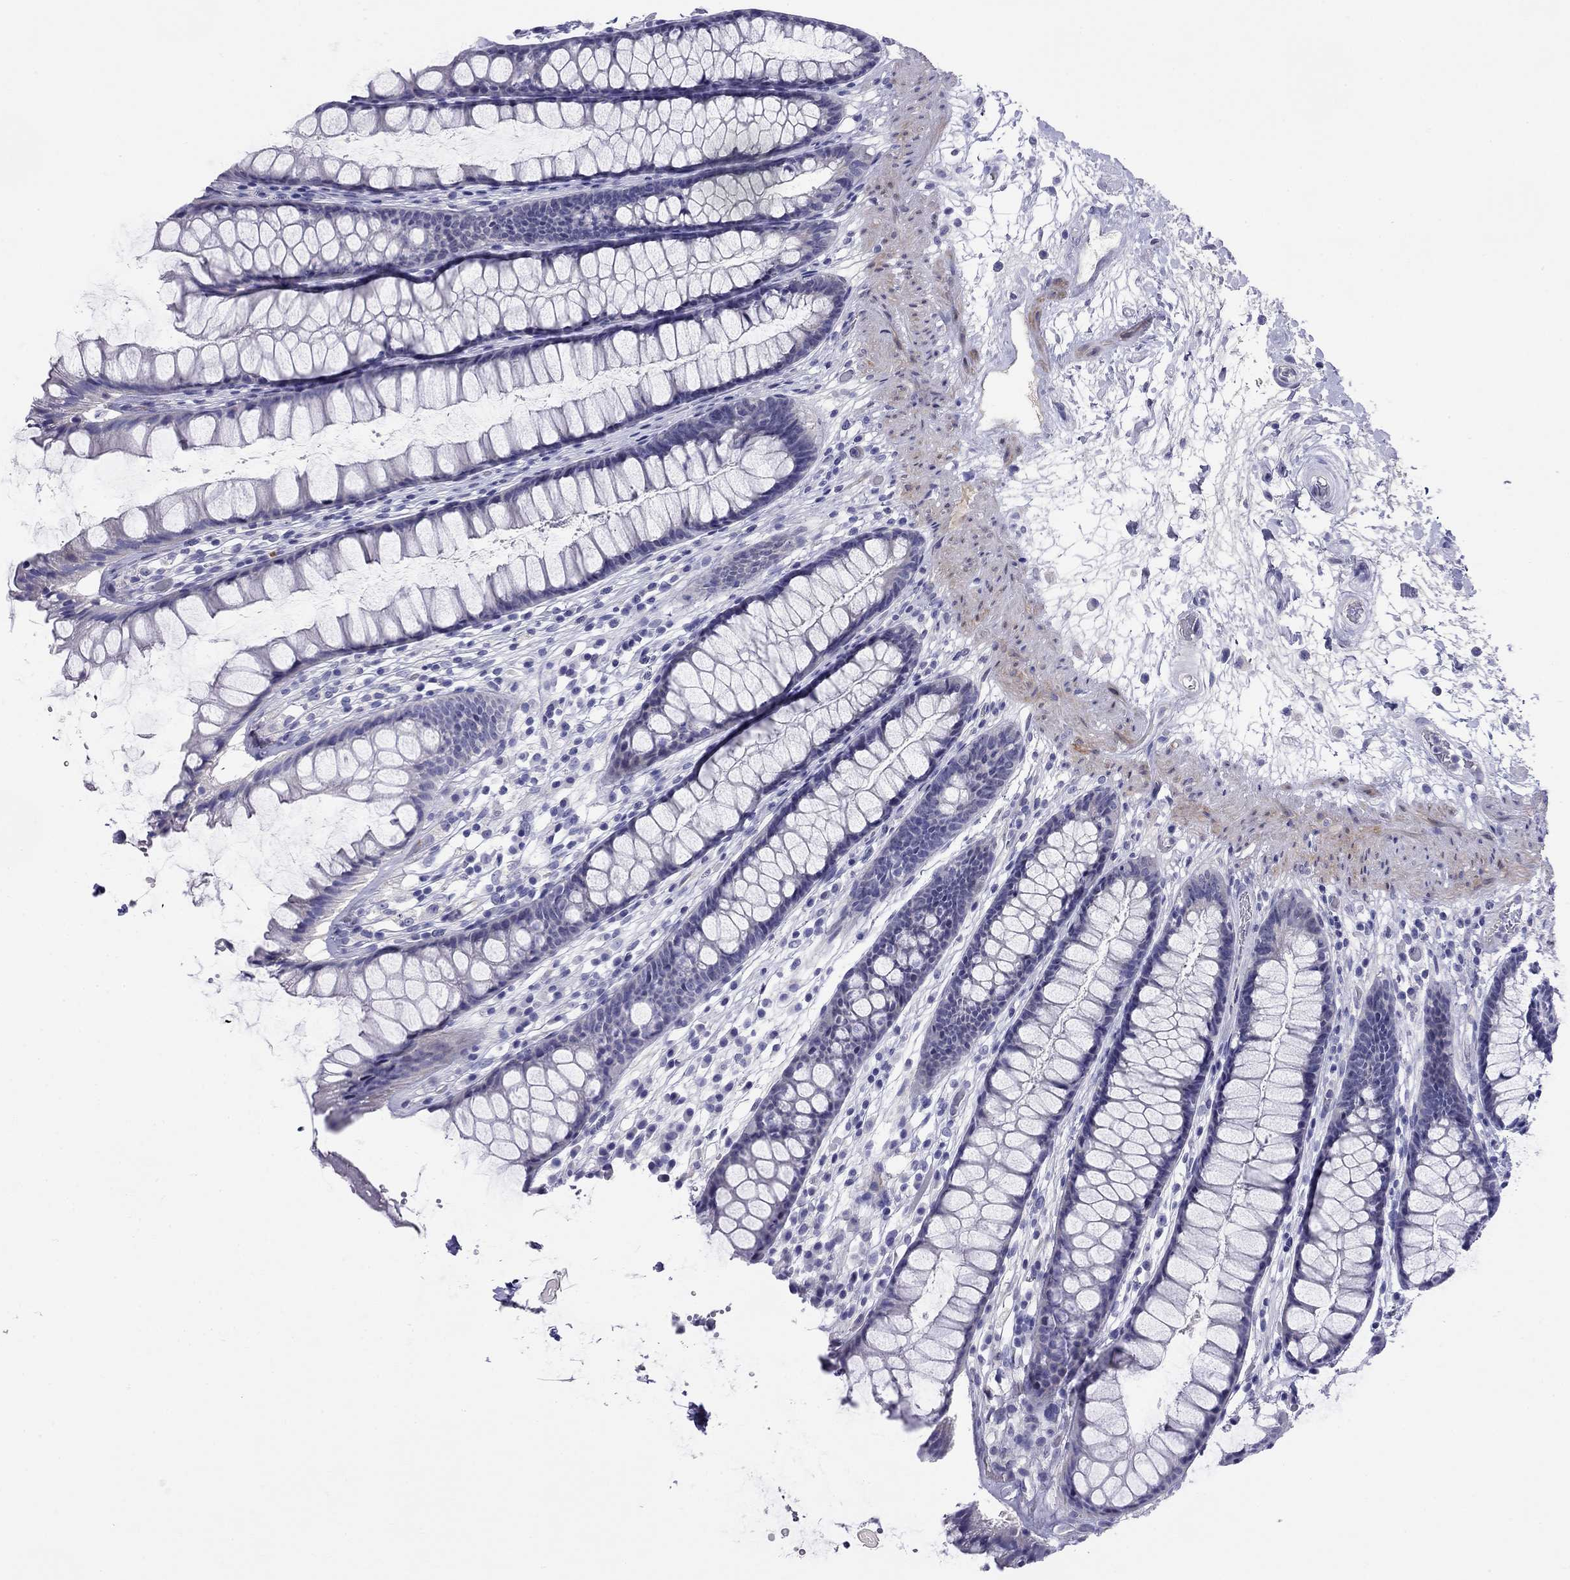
{"staining": {"intensity": "negative", "quantity": "none", "location": "none"}, "tissue": "rectum", "cell_type": "Glandular cells", "image_type": "normal", "snomed": [{"axis": "morphology", "description": "Normal tissue, NOS"}, {"axis": "topography", "description": "Rectum"}], "caption": "Immunohistochemical staining of unremarkable human rectum exhibits no significant staining in glandular cells.", "gene": "CMYA5", "patient": {"sex": "male", "age": 72}}